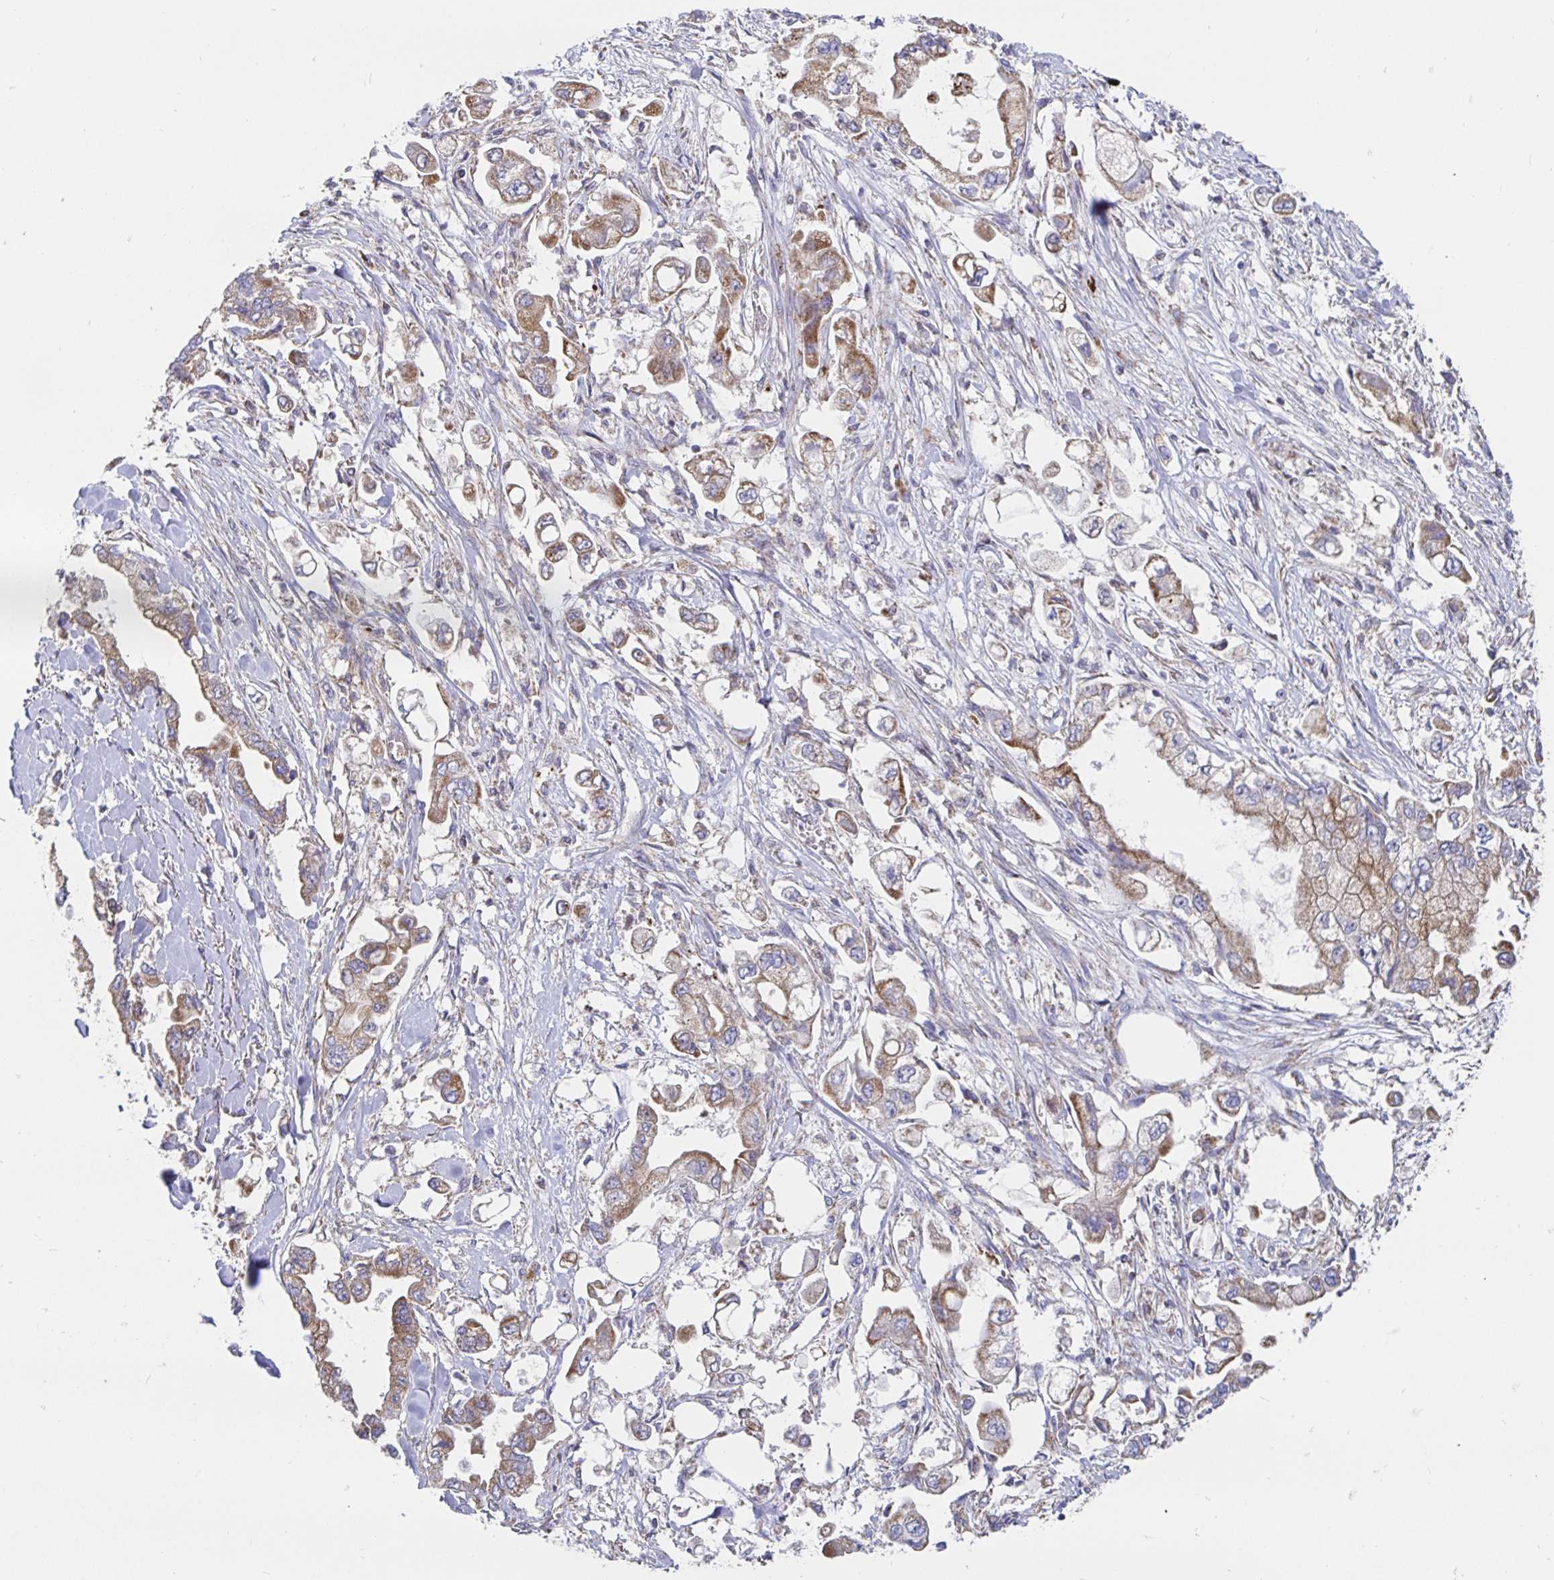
{"staining": {"intensity": "moderate", "quantity": "25%-75%", "location": "cytoplasmic/membranous"}, "tissue": "stomach cancer", "cell_type": "Tumor cells", "image_type": "cancer", "snomed": [{"axis": "morphology", "description": "Adenocarcinoma, NOS"}, {"axis": "topography", "description": "Stomach"}], "caption": "Immunohistochemical staining of stomach adenocarcinoma reveals medium levels of moderate cytoplasmic/membranous protein expression in approximately 25%-75% of tumor cells. The protein of interest is shown in brown color, while the nuclei are stained blue.", "gene": "PRDX3", "patient": {"sex": "male", "age": 62}}